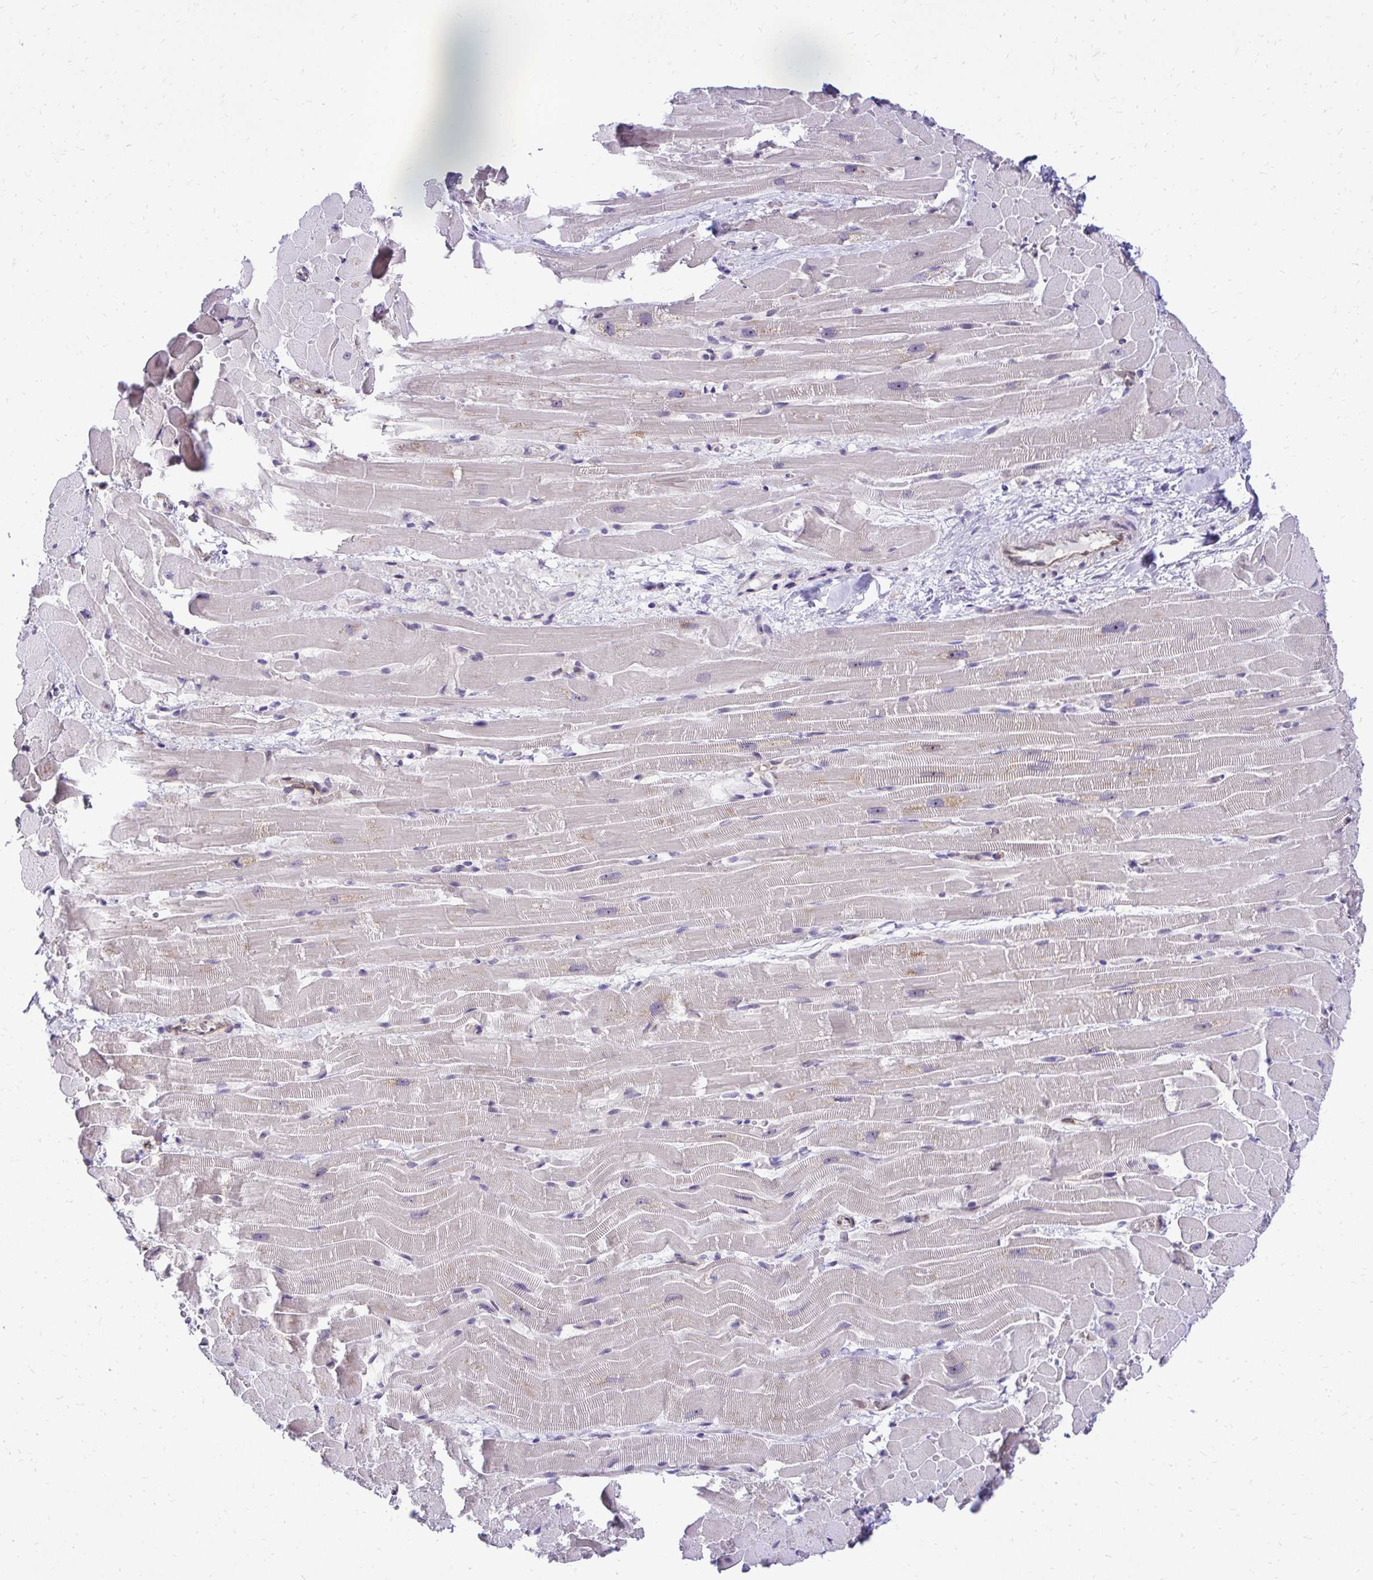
{"staining": {"intensity": "negative", "quantity": "none", "location": "none"}, "tissue": "heart muscle", "cell_type": "Cardiomyocytes", "image_type": "normal", "snomed": [{"axis": "morphology", "description": "Normal tissue, NOS"}, {"axis": "topography", "description": "Heart"}], "caption": "Protein analysis of benign heart muscle demonstrates no significant staining in cardiomyocytes. (Brightfield microscopy of DAB immunohistochemistry at high magnification).", "gene": "NIFK", "patient": {"sex": "male", "age": 37}}